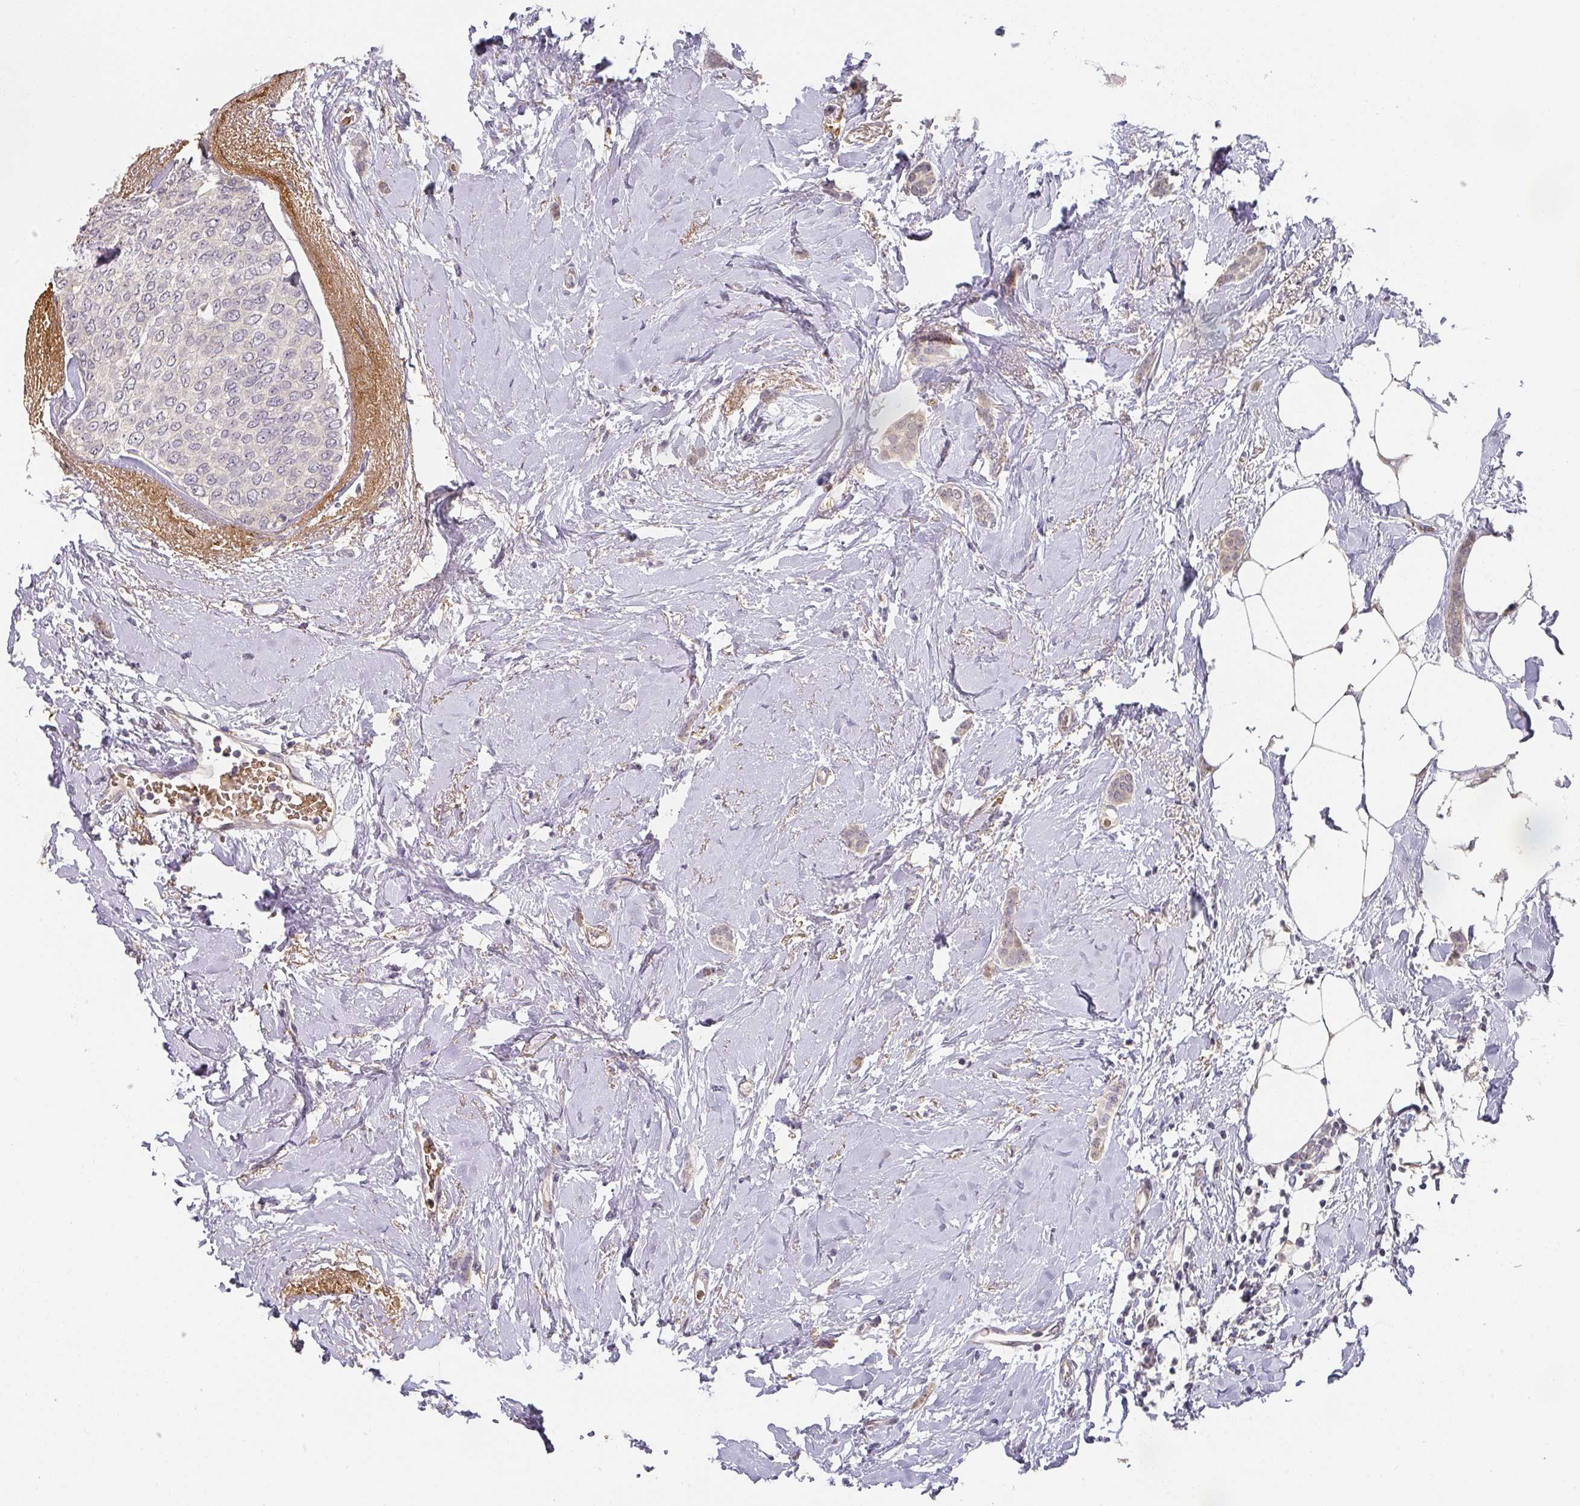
{"staining": {"intensity": "weak", "quantity": ">75%", "location": "cytoplasmic/membranous"}, "tissue": "breast cancer", "cell_type": "Tumor cells", "image_type": "cancer", "snomed": [{"axis": "morphology", "description": "Duct carcinoma"}, {"axis": "topography", "description": "Breast"}], "caption": "This histopathology image displays IHC staining of human breast infiltrating ductal carcinoma, with low weak cytoplasmic/membranous positivity in approximately >75% of tumor cells.", "gene": "FOXN4", "patient": {"sex": "female", "age": 72}}